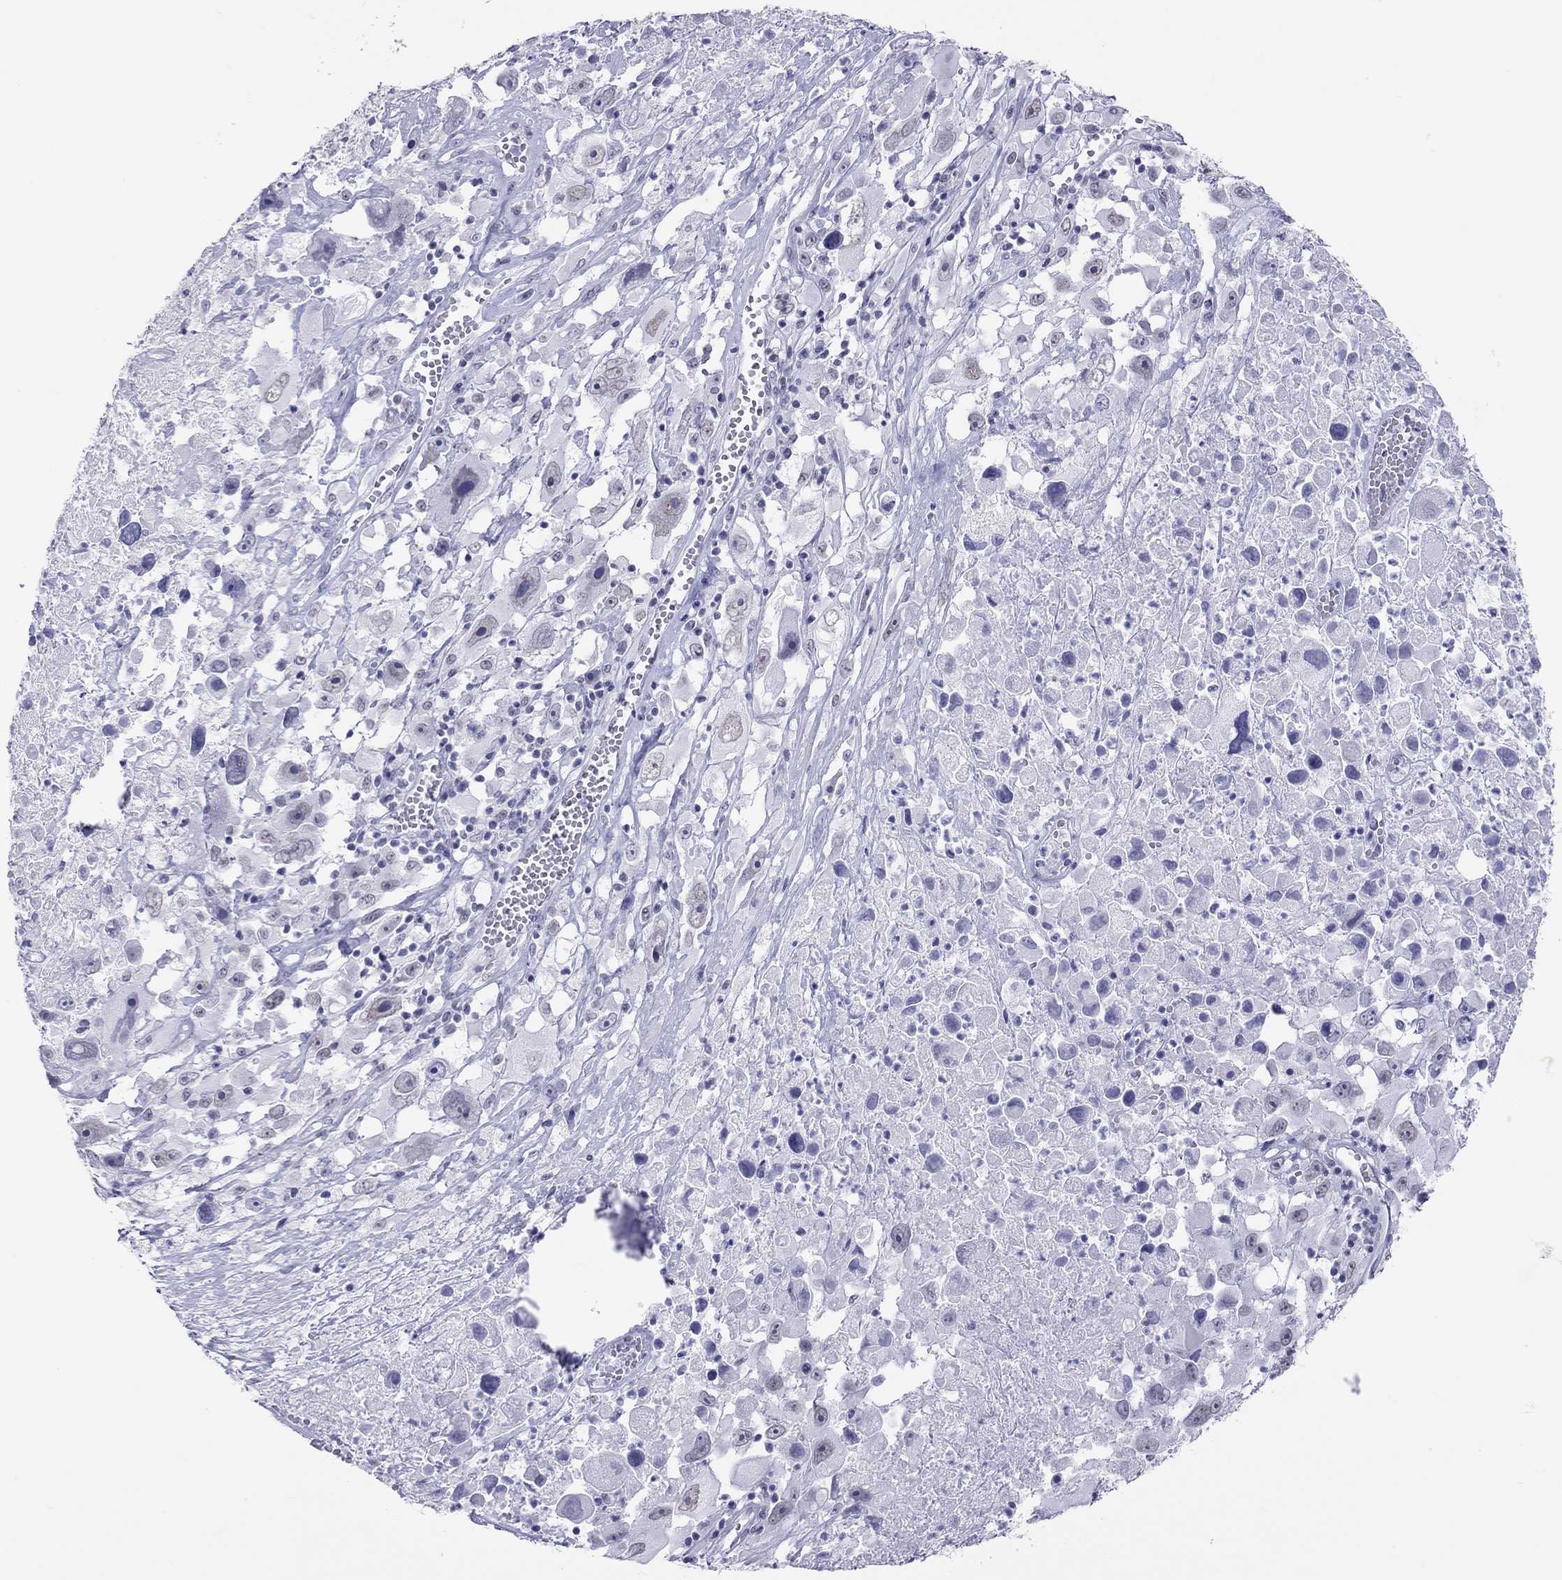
{"staining": {"intensity": "negative", "quantity": "none", "location": "none"}, "tissue": "melanoma", "cell_type": "Tumor cells", "image_type": "cancer", "snomed": [{"axis": "morphology", "description": "Malignant melanoma, Metastatic site"}, {"axis": "topography", "description": "Soft tissue"}], "caption": "Malignant melanoma (metastatic site) stained for a protein using immunohistochemistry (IHC) displays no positivity tumor cells.", "gene": "JHY", "patient": {"sex": "male", "age": 50}}